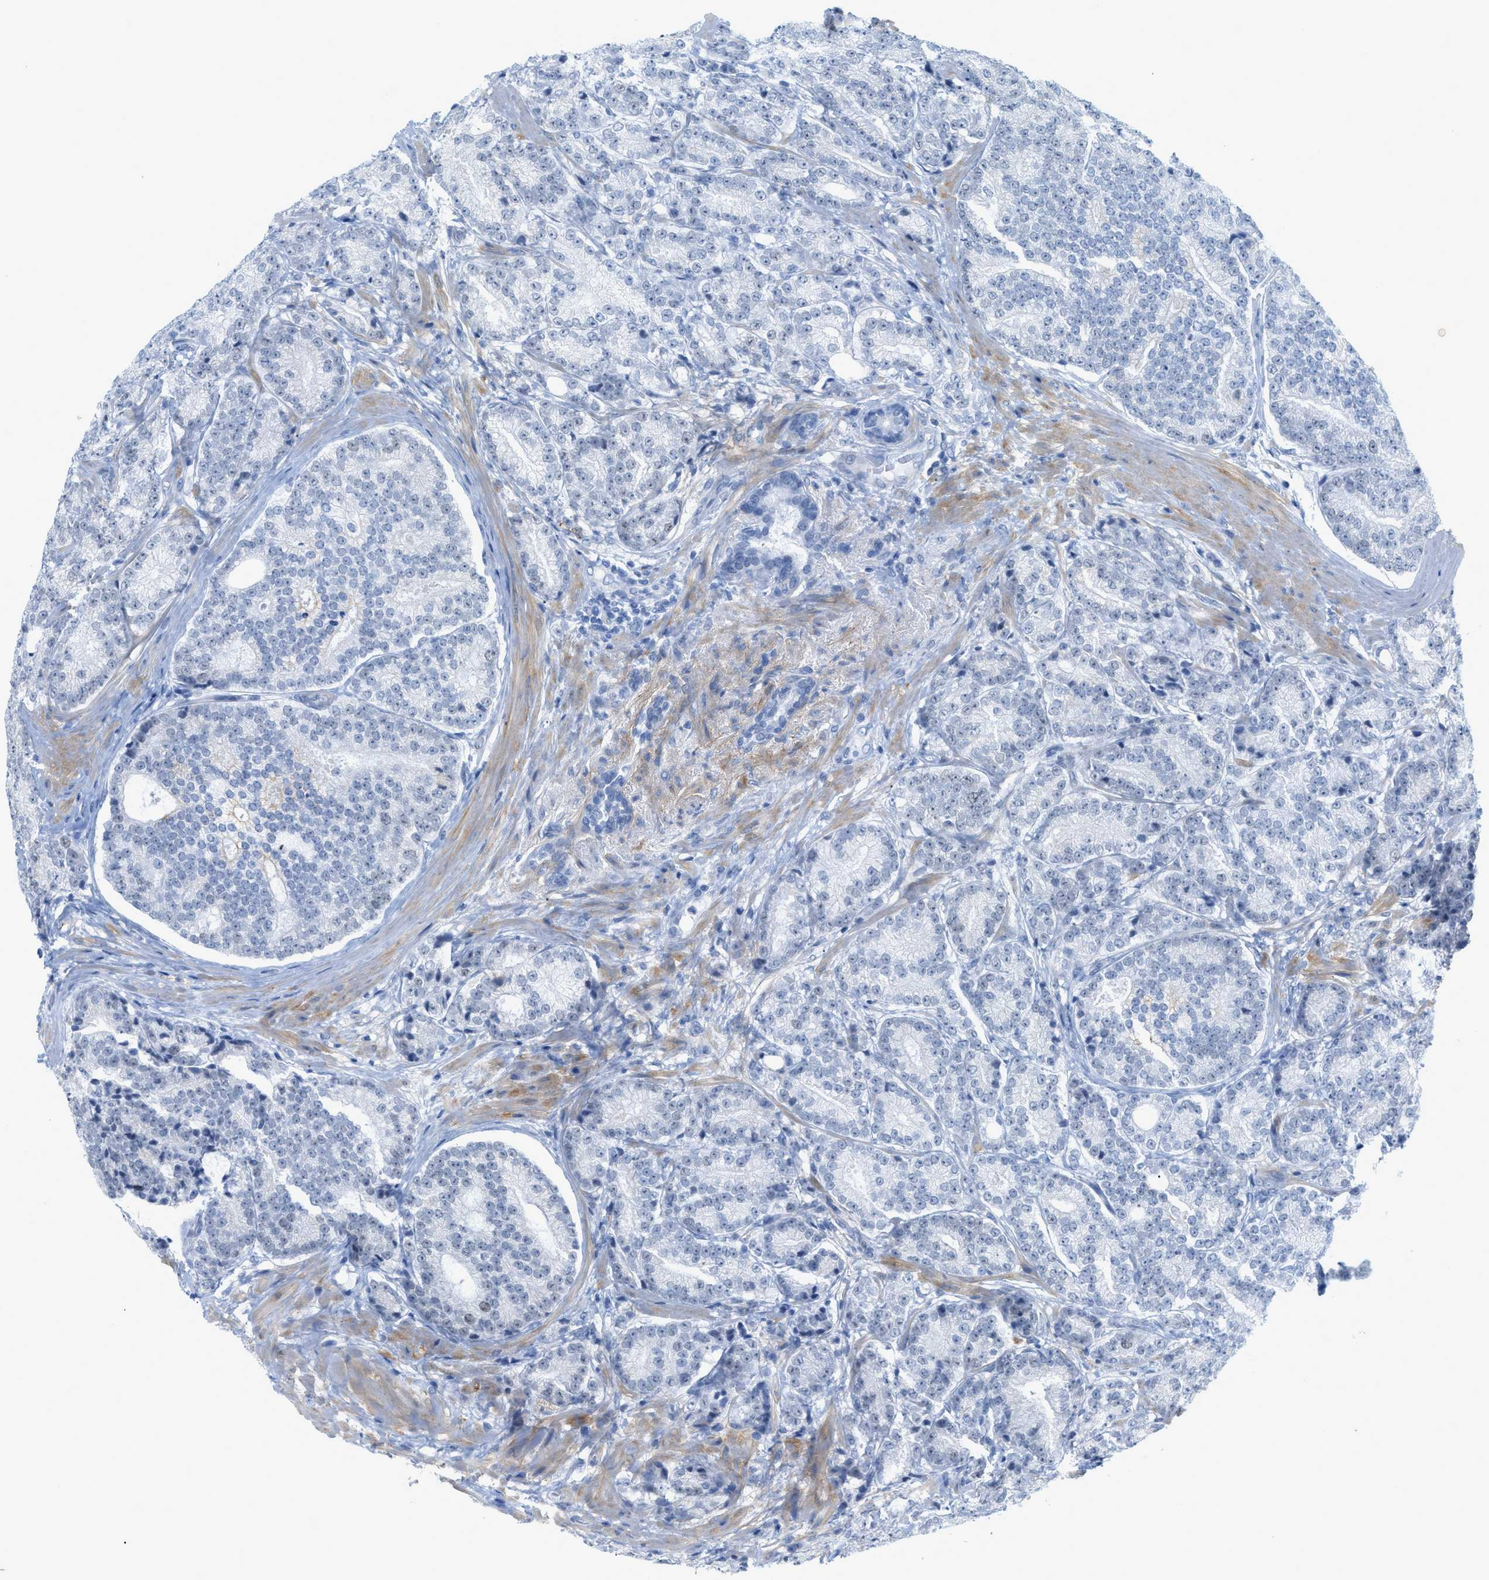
{"staining": {"intensity": "negative", "quantity": "none", "location": "none"}, "tissue": "prostate cancer", "cell_type": "Tumor cells", "image_type": "cancer", "snomed": [{"axis": "morphology", "description": "Adenocarcinoma, High grade"}, {"axis": "topography", "description": "Prostate"}], "caption": "A photomicrograph of human prostate cancer is negative for staining in tumor cells. The staining was performed using DAB to visualize the protein expression in brown, while the nuclei were stained in blue with hematoxylin (Magnification: 20x).", "gene": "HLTF", "patient": {"sex": "male", "age": 61}}